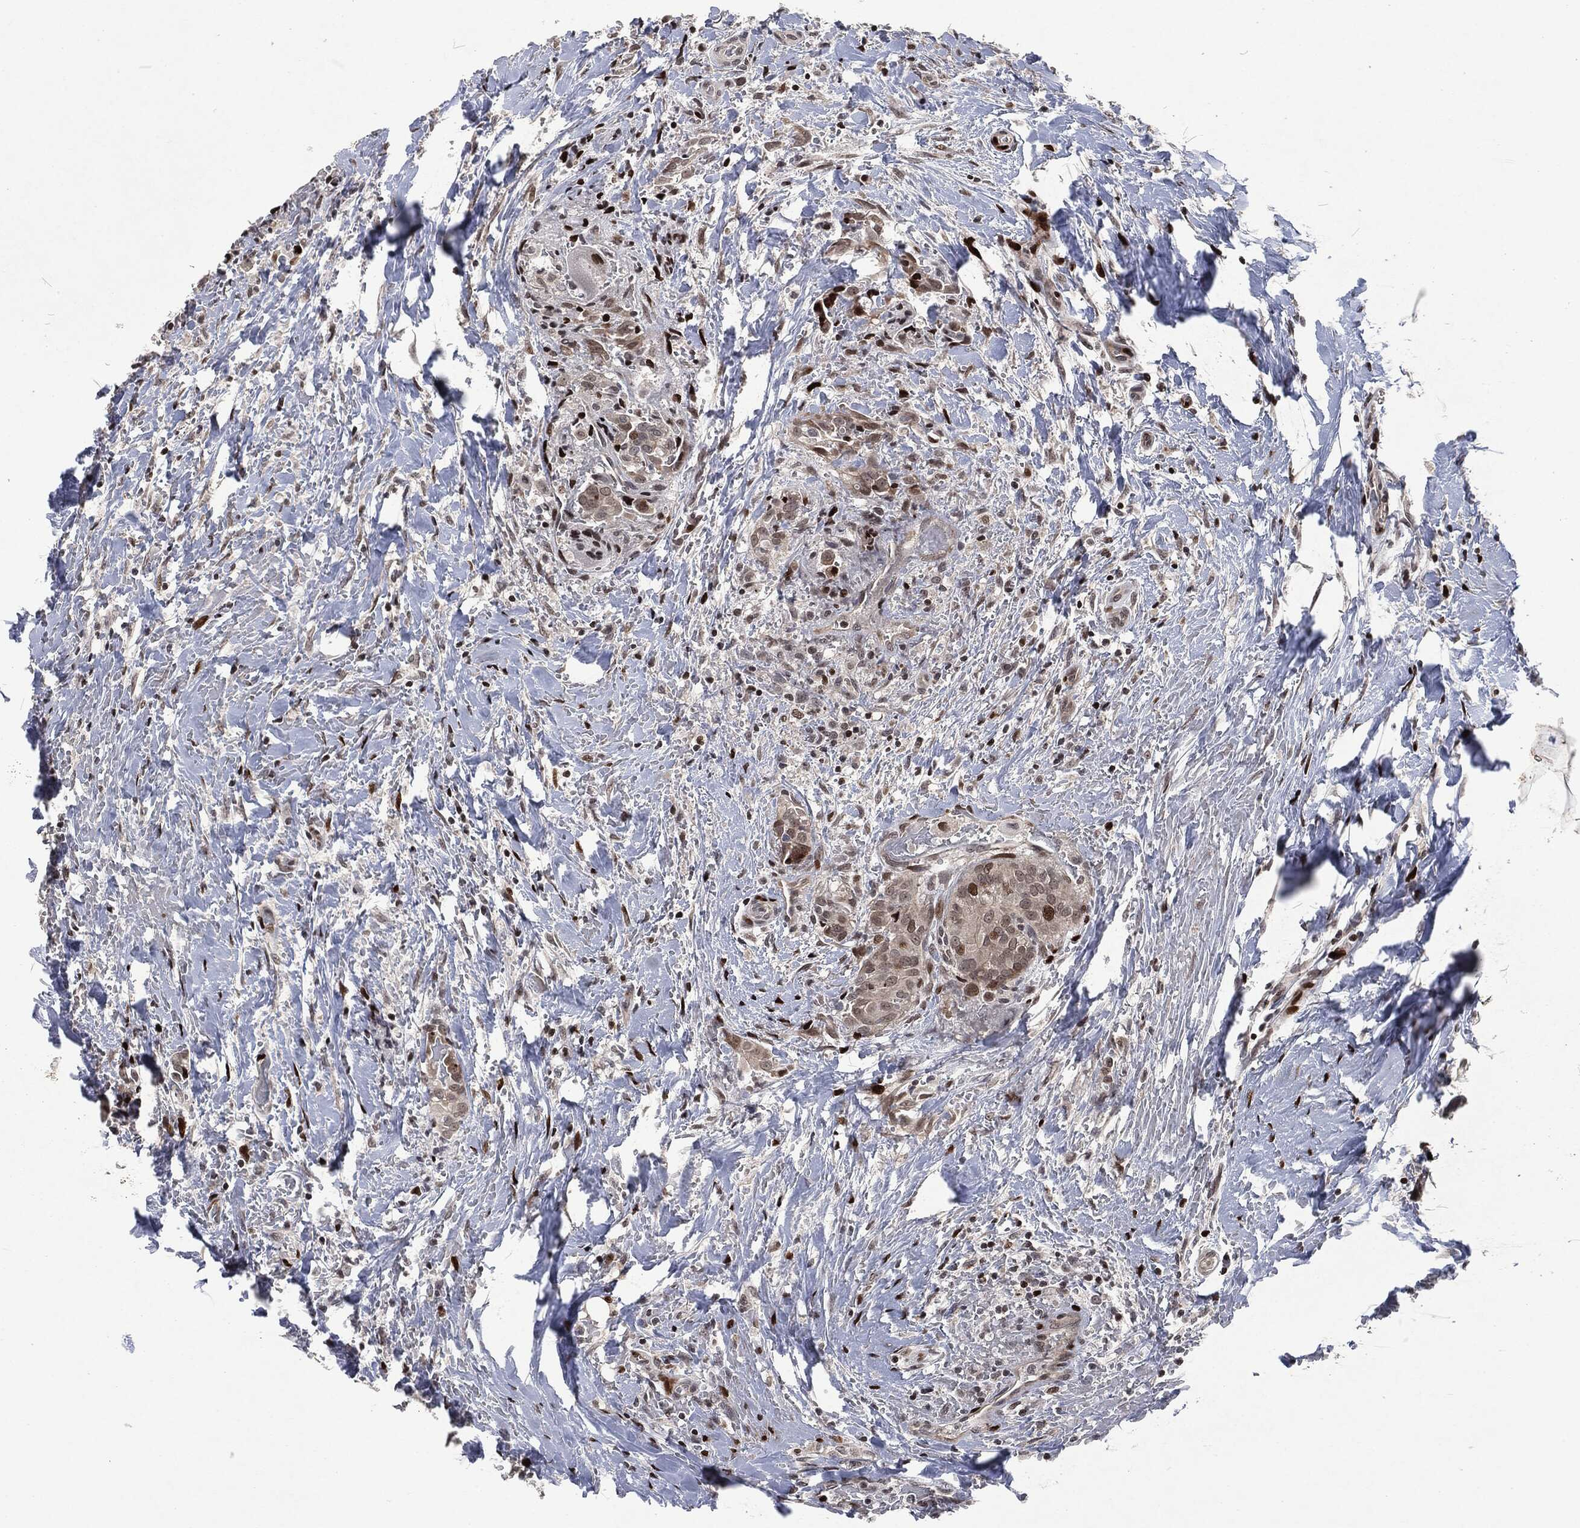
{"staining": {"intensity": "moderate", "quantity": "<25%", "location": "nuclear"}, "tissue": "thyroid cancer", "cell_type": "Tumor cells", "image_type": "cancer", "snomed": [{"axis": "morphology", "description": "Papillary adenocarcinoma, NOS"}, {"axis": "topography", "description": "Thyroid gland"}], "caption": "An image of human thyroid papillary adenocarcinoma stained for a protein shows moderate nuclear brown staining in tumor cells.", "gene": "EGFR", "patient": {"sex": "male", "age": 61}}